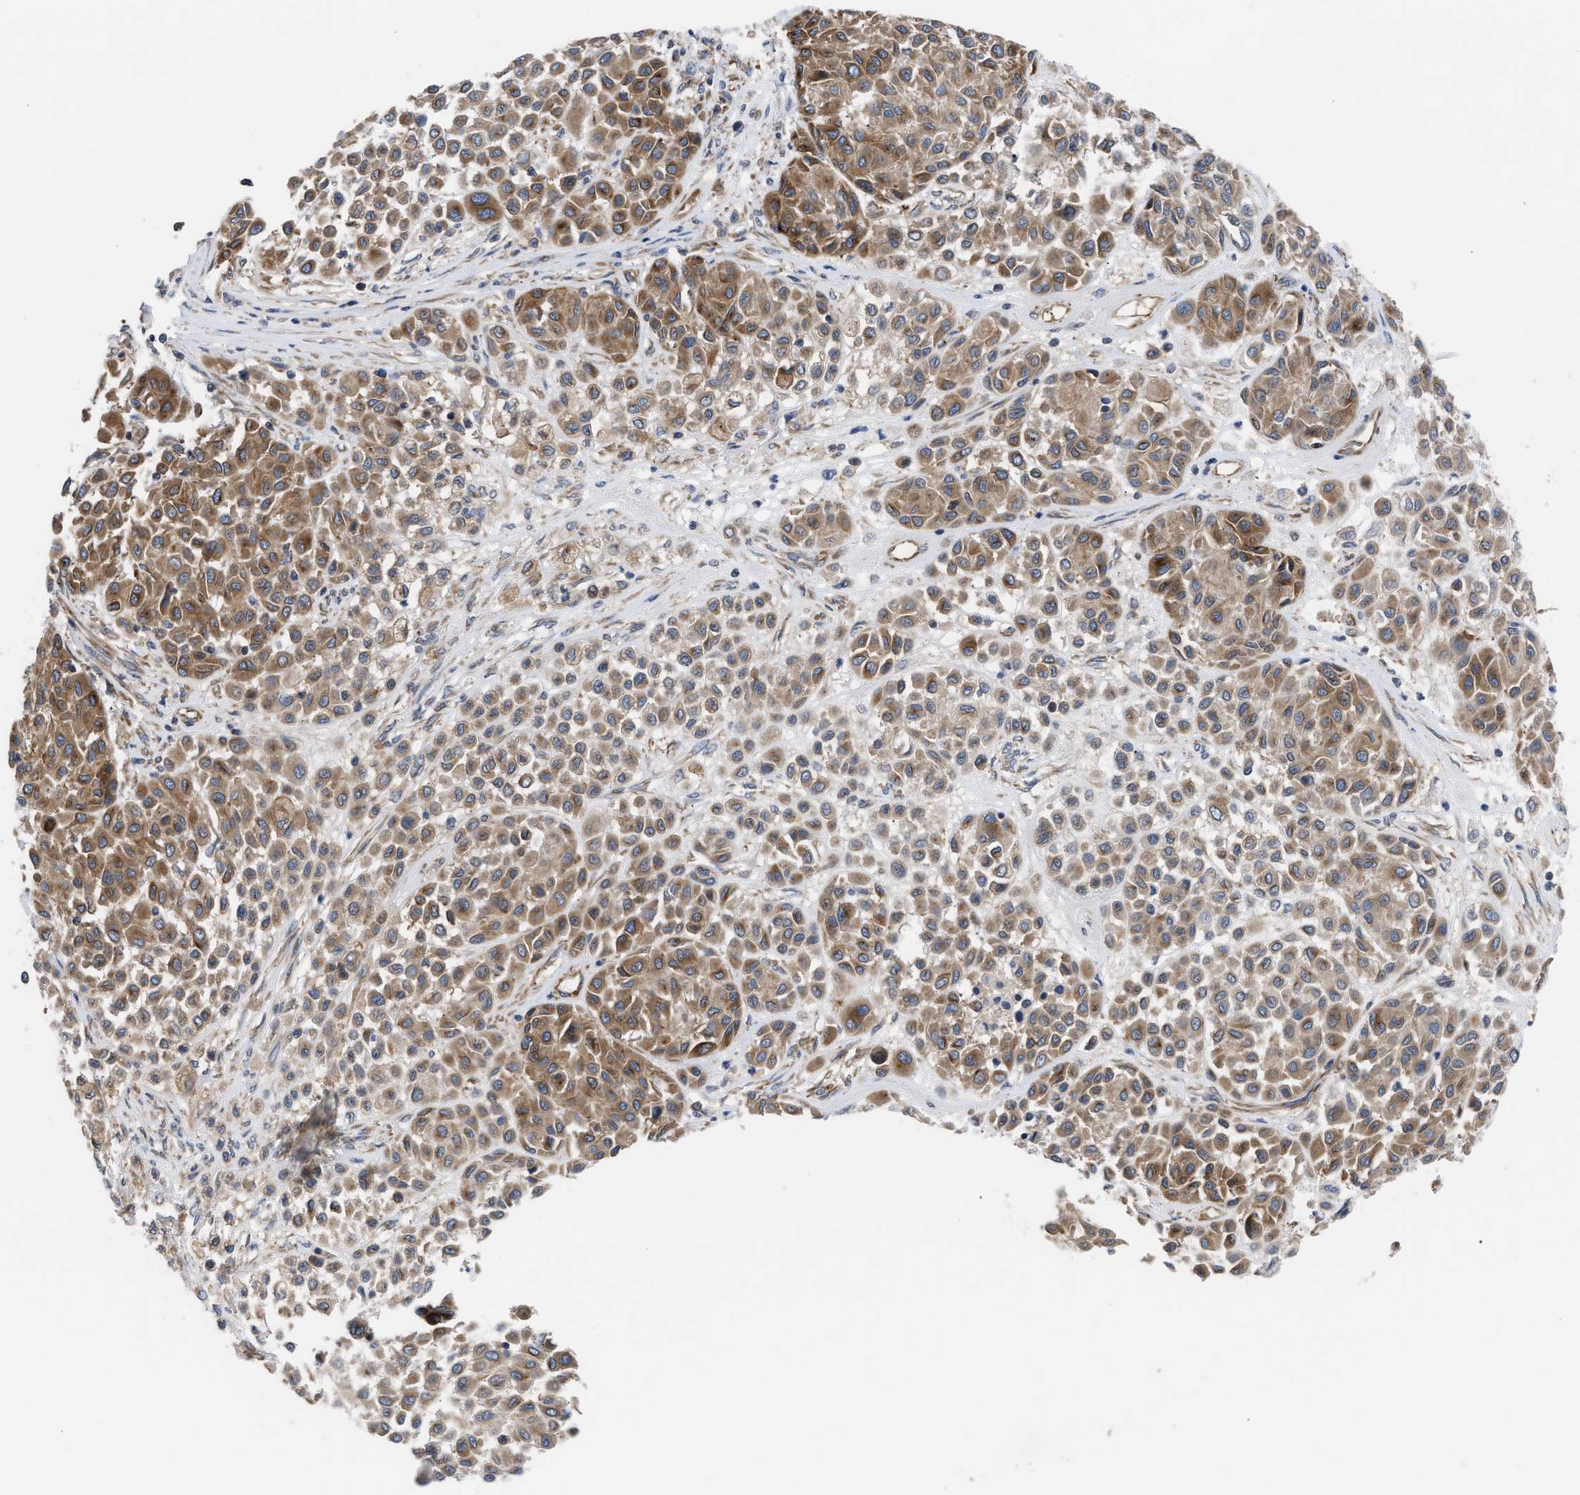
{"staining": {"intensity": "moderate", "quantity": ">75%", "location": "cytoplasmic/membranous"}, "tissue": "melanoma", "cell_type": "Tumor cells", "image_type": "cancer", "snomed": [{"axis": "morphology", "description": "Malignant melanoma, Metastatic site"}, {"axis": "topography", "description": "Soft tissue"}], "caption": "IHC staining of malignant melanoma (metastatic site), which exhibits medium levels of moderate cytoplasmic/membranous positivity in about >75% of tumor cells indicating moderate cytoplasmic/membranous protein positivity. The staining was performed using DAB (brown) for protein detection and nuclei were counterstained in hematoxylin (blue).", "gene": "LAPTM4B", "patient": {"sex": "male", "age": 41}}